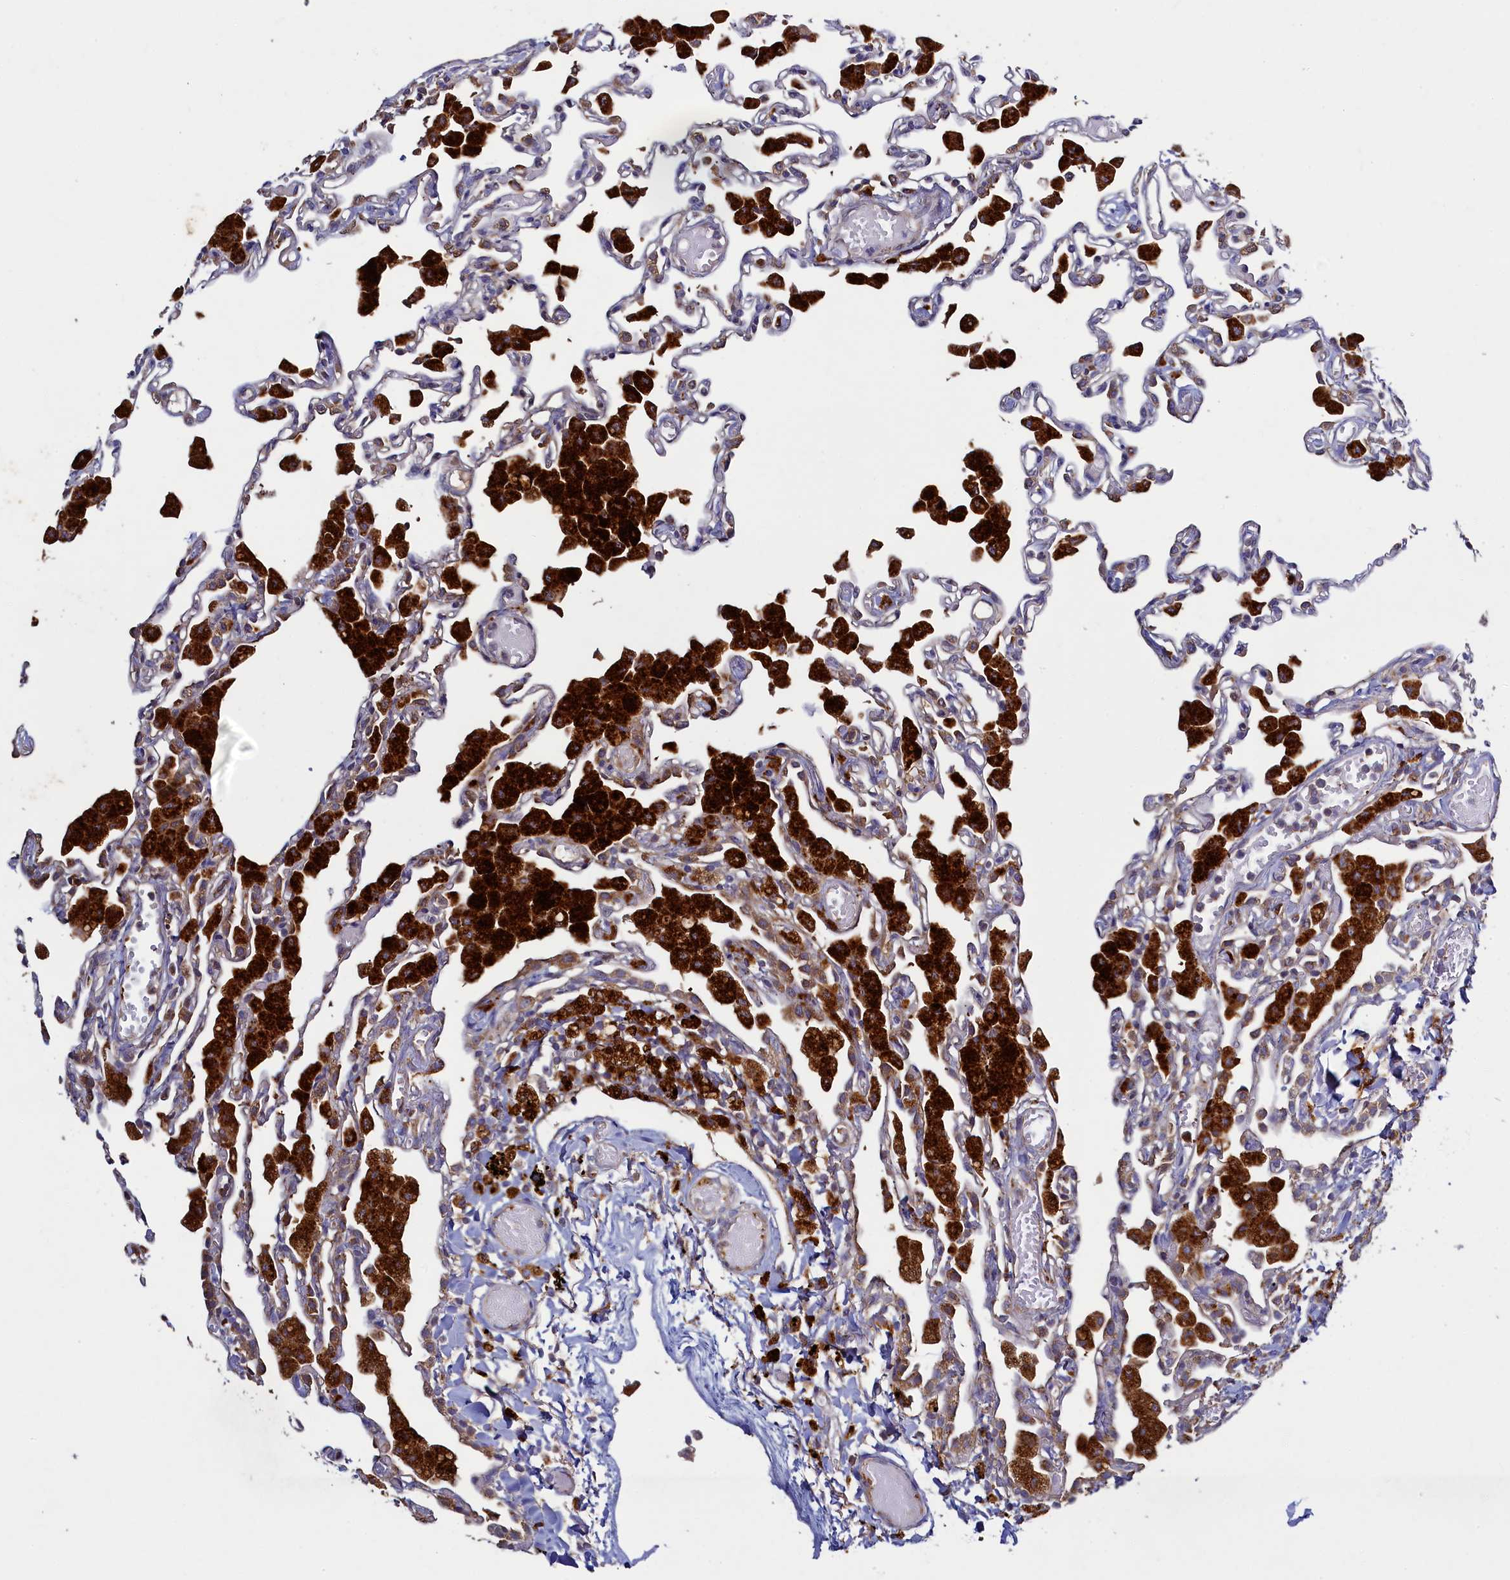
{"staining": {"intensity": "negative", "quantity": "none", "location": "none"}, "tissue": "lung", "cell_type": "Alveolar cells", "image_type": "normal", "snomed": [{"axis": "morphology", "description": "Normal tissue, NOS"}, {"axis": "topography", "description": "Bronchus"}, {"axis": "topography", "description": "Lung"}], "caption": "Image shows no protein expression in alveolar cells of unremarkable lung. Nuclei are stained in blue.", "gene": "TK2", "patient": {"sex": "female", "age": 49}}